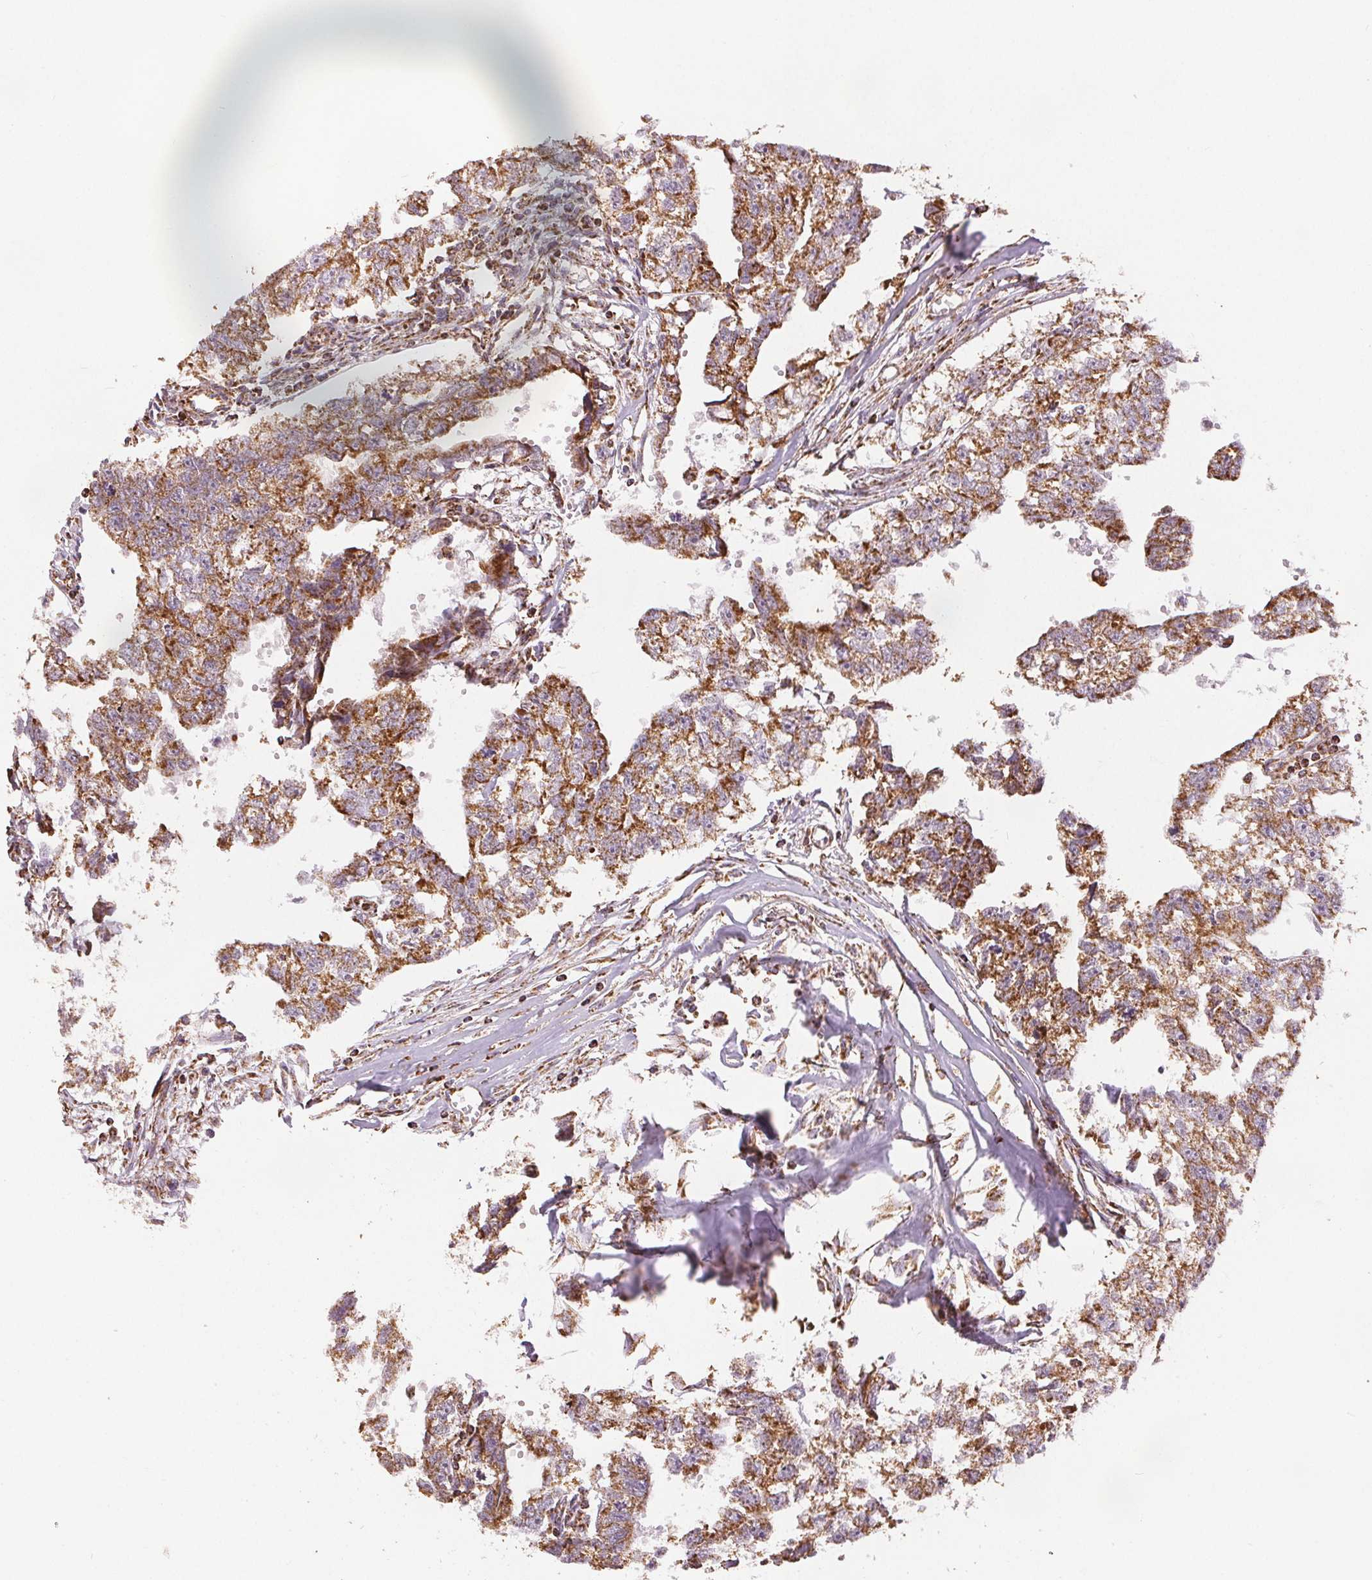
{"staining": {"intensity": "moderate", "quantity": ">75%", "location": "cytoplasmic/membranous"}, "tissue": "testis cancer", "cell_type": "Tumor cells", "image_type": "cancer", "snomed": [{"axis": "morphology", "description": "Carcinoma, Embryonal, NOS"}, {"axis": "morphology", "description": "Teratoma, malignant, NOS"}, {"axis": "topography", "description": "Testis"}], "caption": "There is medium levels of moderate cytoplasmic/membranous staining in tumor cells of testis cancer, as demonstrated by immunohistochemical staining (brown color).", "gene": "SDHB", "patient": {"sex": "male", "age": 44}}